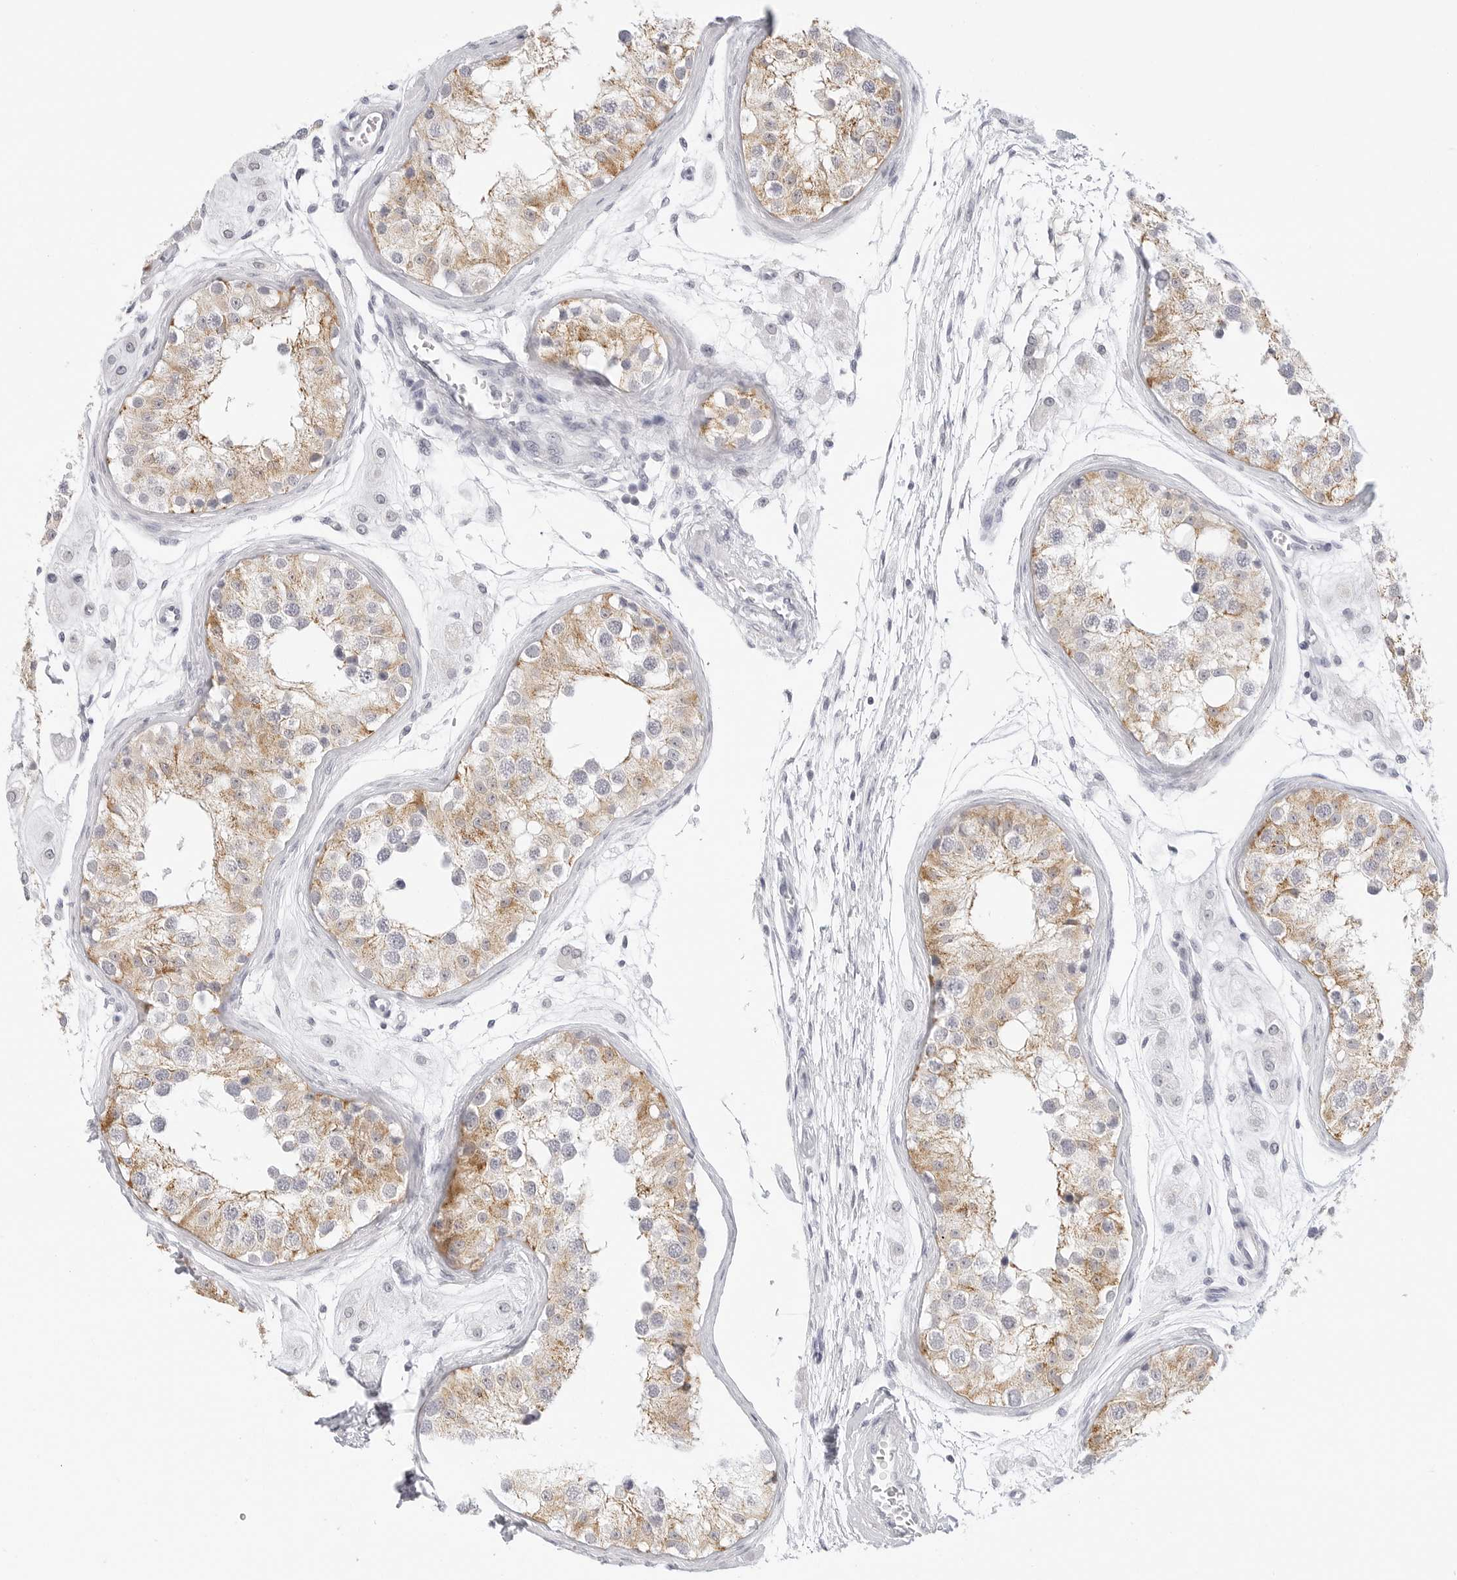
{"staining": {"intensity": "moderate", "quantity": "25%-75%", "location": "cytoplasmic/membranous"}, "tissue": "testis", "cell_type": "Cells in seminiferous ducts", "image_type": "normal", "snomed": [{"axis": "morphology", "description": "Normal tissue, NOS"}, {"axis": "morphology", "description": "Adenocarcinoma, metastatic, NOS"}, {"axis": "topography", "description": "Testis"}], "caption": "Cells in seminiferous ducts reveal medium levels of moderate cytoplasmic/membranous staining in about 25%-75% of cells in benign human testis.", "gene": "HMGCS2", "patient": {"sex": "male", "age": 26}}